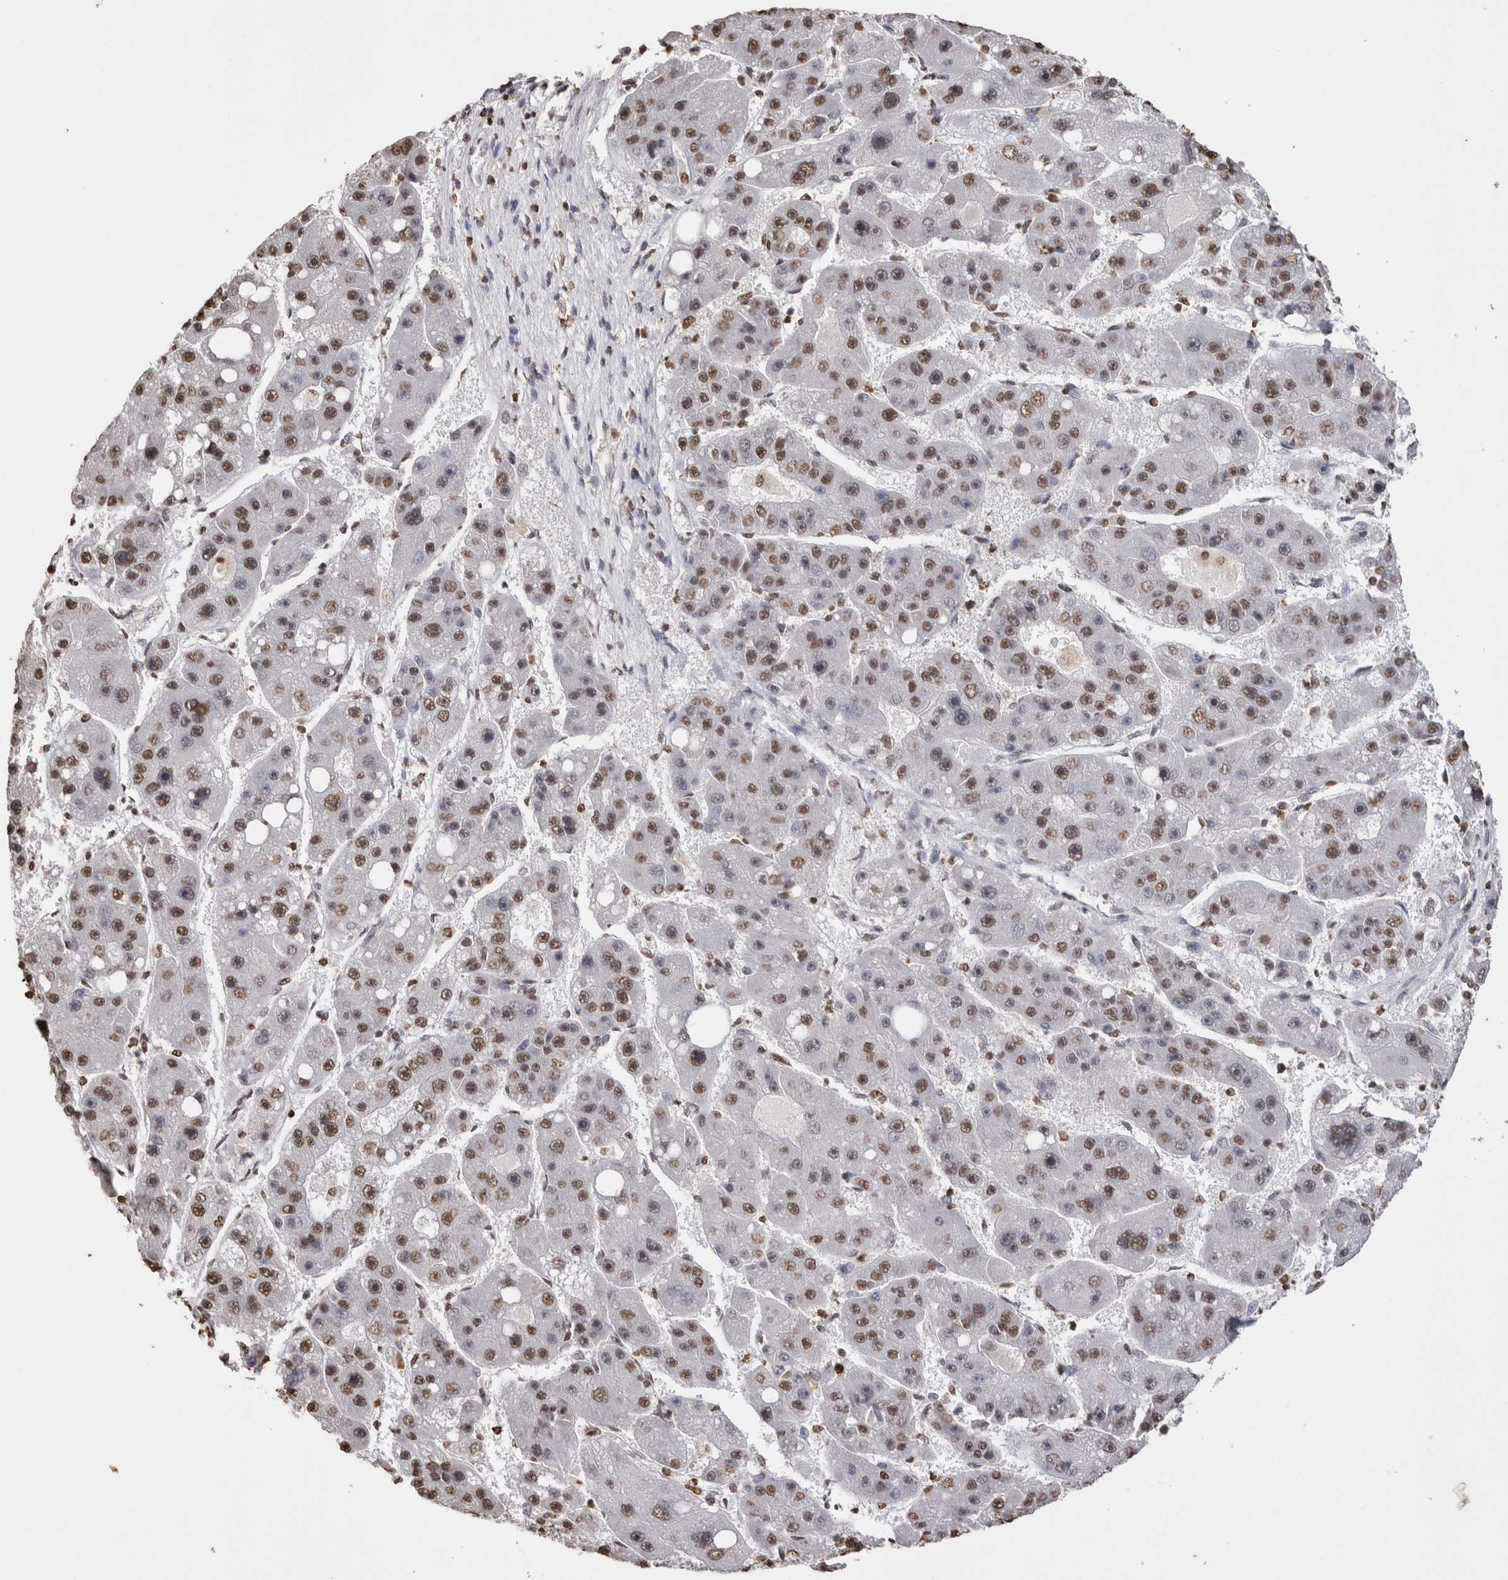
{"staining": {"intensity": "moderate", "quantity": ">75%", "location": "nuclear"}, "tissue": "liver cancer", "cell_type": "Tumor cells", "image_type": "cancer", "snomed": [{"axis": "morphology", "description": "Carcinoma, Hepatocellular, NOS"}, {"axis": "topography", "description": "Liver"}], "caption": "Immunohistochemical staining of liver hepatocellular carcinoma reveals medium levels of moderate nuclear positivity in approximately >75% of tumor cells. Immunohistochemistry (ihc) stains the protein of interest in brown and the nuclei are stained blue.", "gene": "NTHL1", "patient": {"sex": "female", "age": 61}}